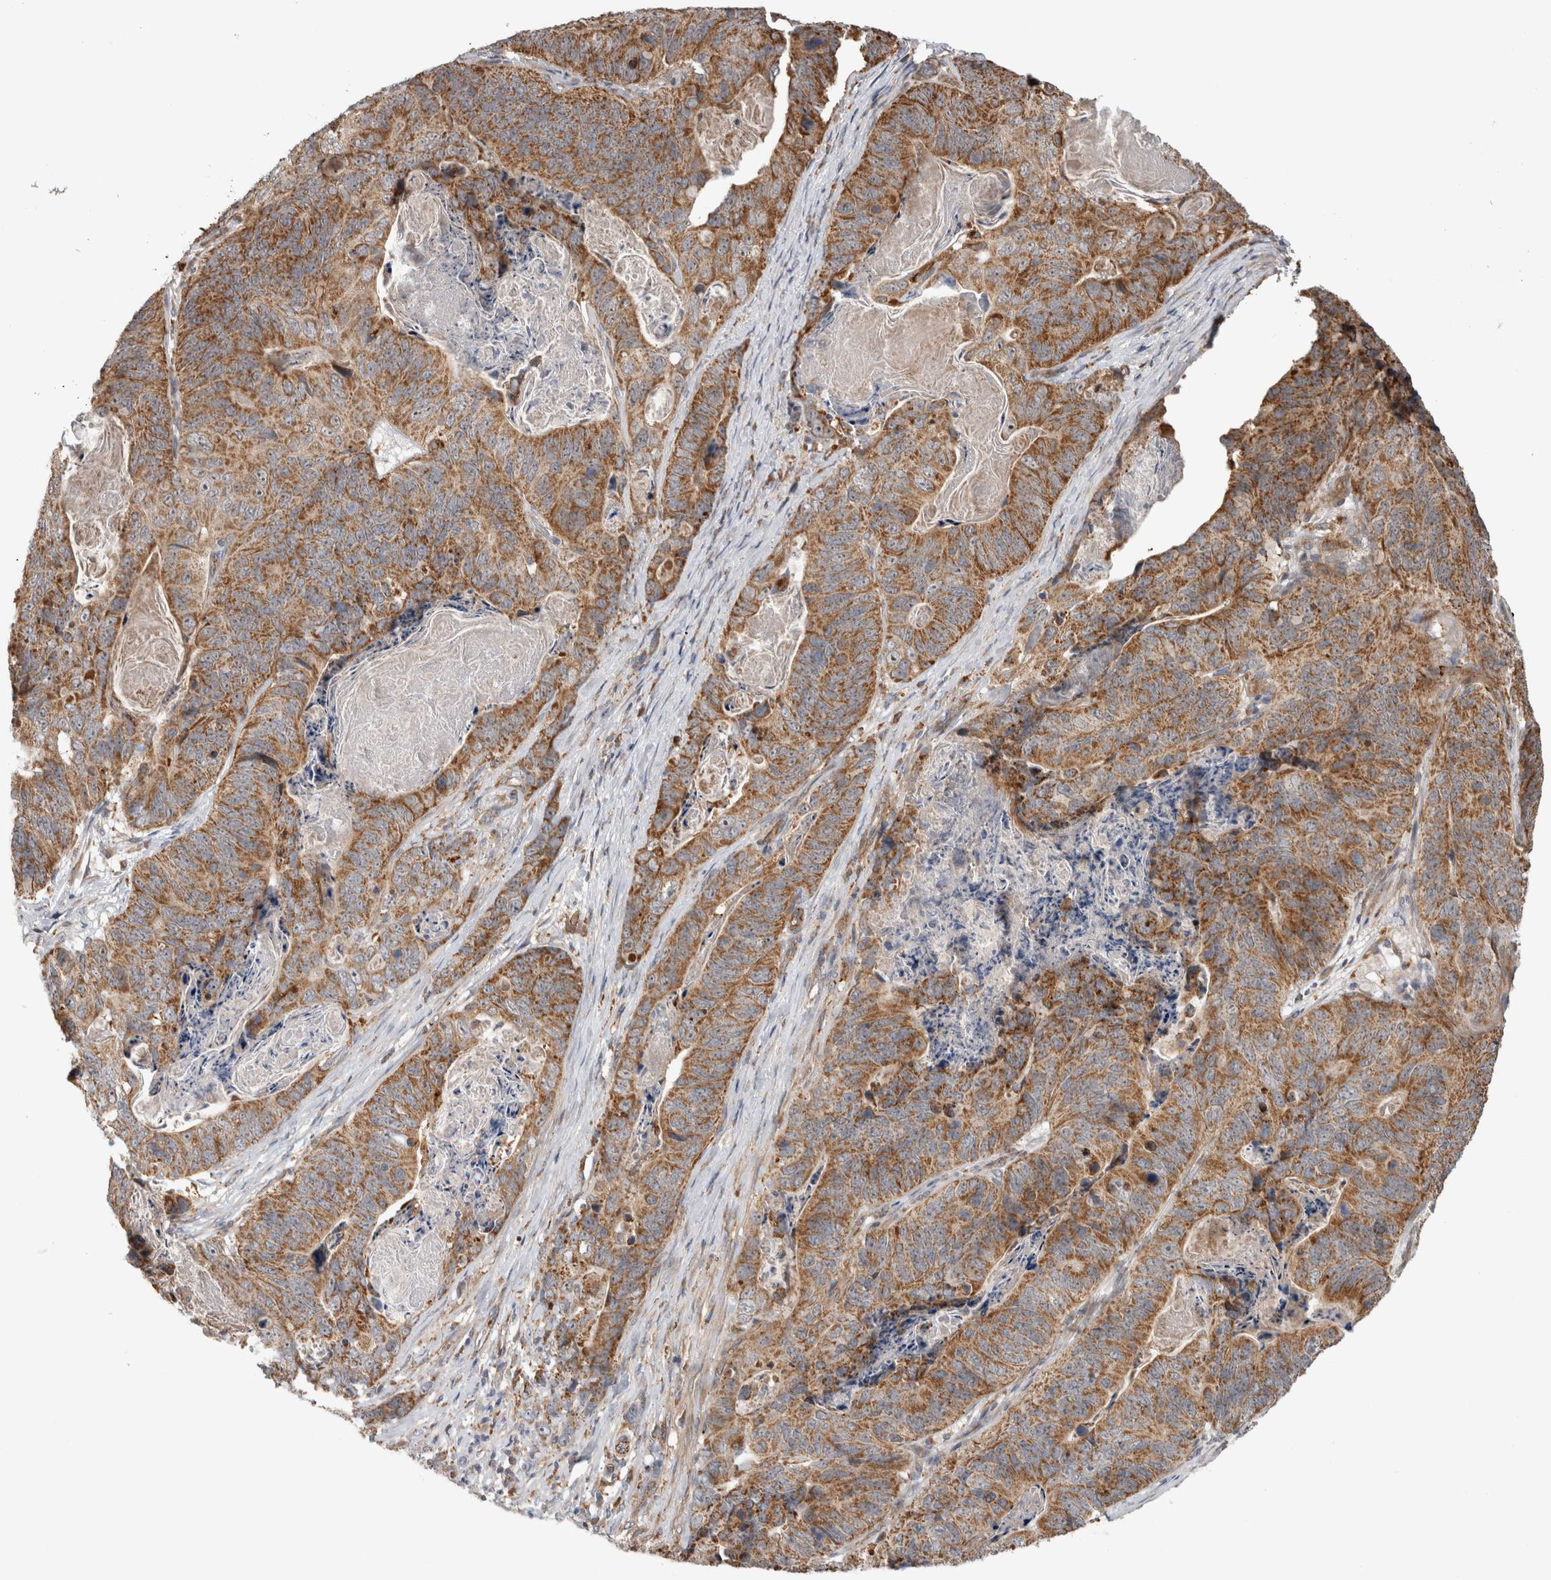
{"staining": {"intensity": "moderate", "quantity": ">75%", "location": "cytoplasmic/membranous"}, "tissue": "stomach cancer", "cell_type": "Tumor cells", "image_type": "cancer", "snomed": [{"axis": "morphology", "description": "Normal tissue, NOS"}, {"axis": "morphology", "description": "Adenocarcinoma, NOS"}, {"axis": "topography", "description": "Stomach"}], "caption": "Protein analysis of adenocarcinoma (stomach) tissue exhibits moderate cytoplasmic/membranous expression in approximately >75% of tumor cells.", "gene": "ADGRL3", "patient": {"sex": "female", "age": 89}}